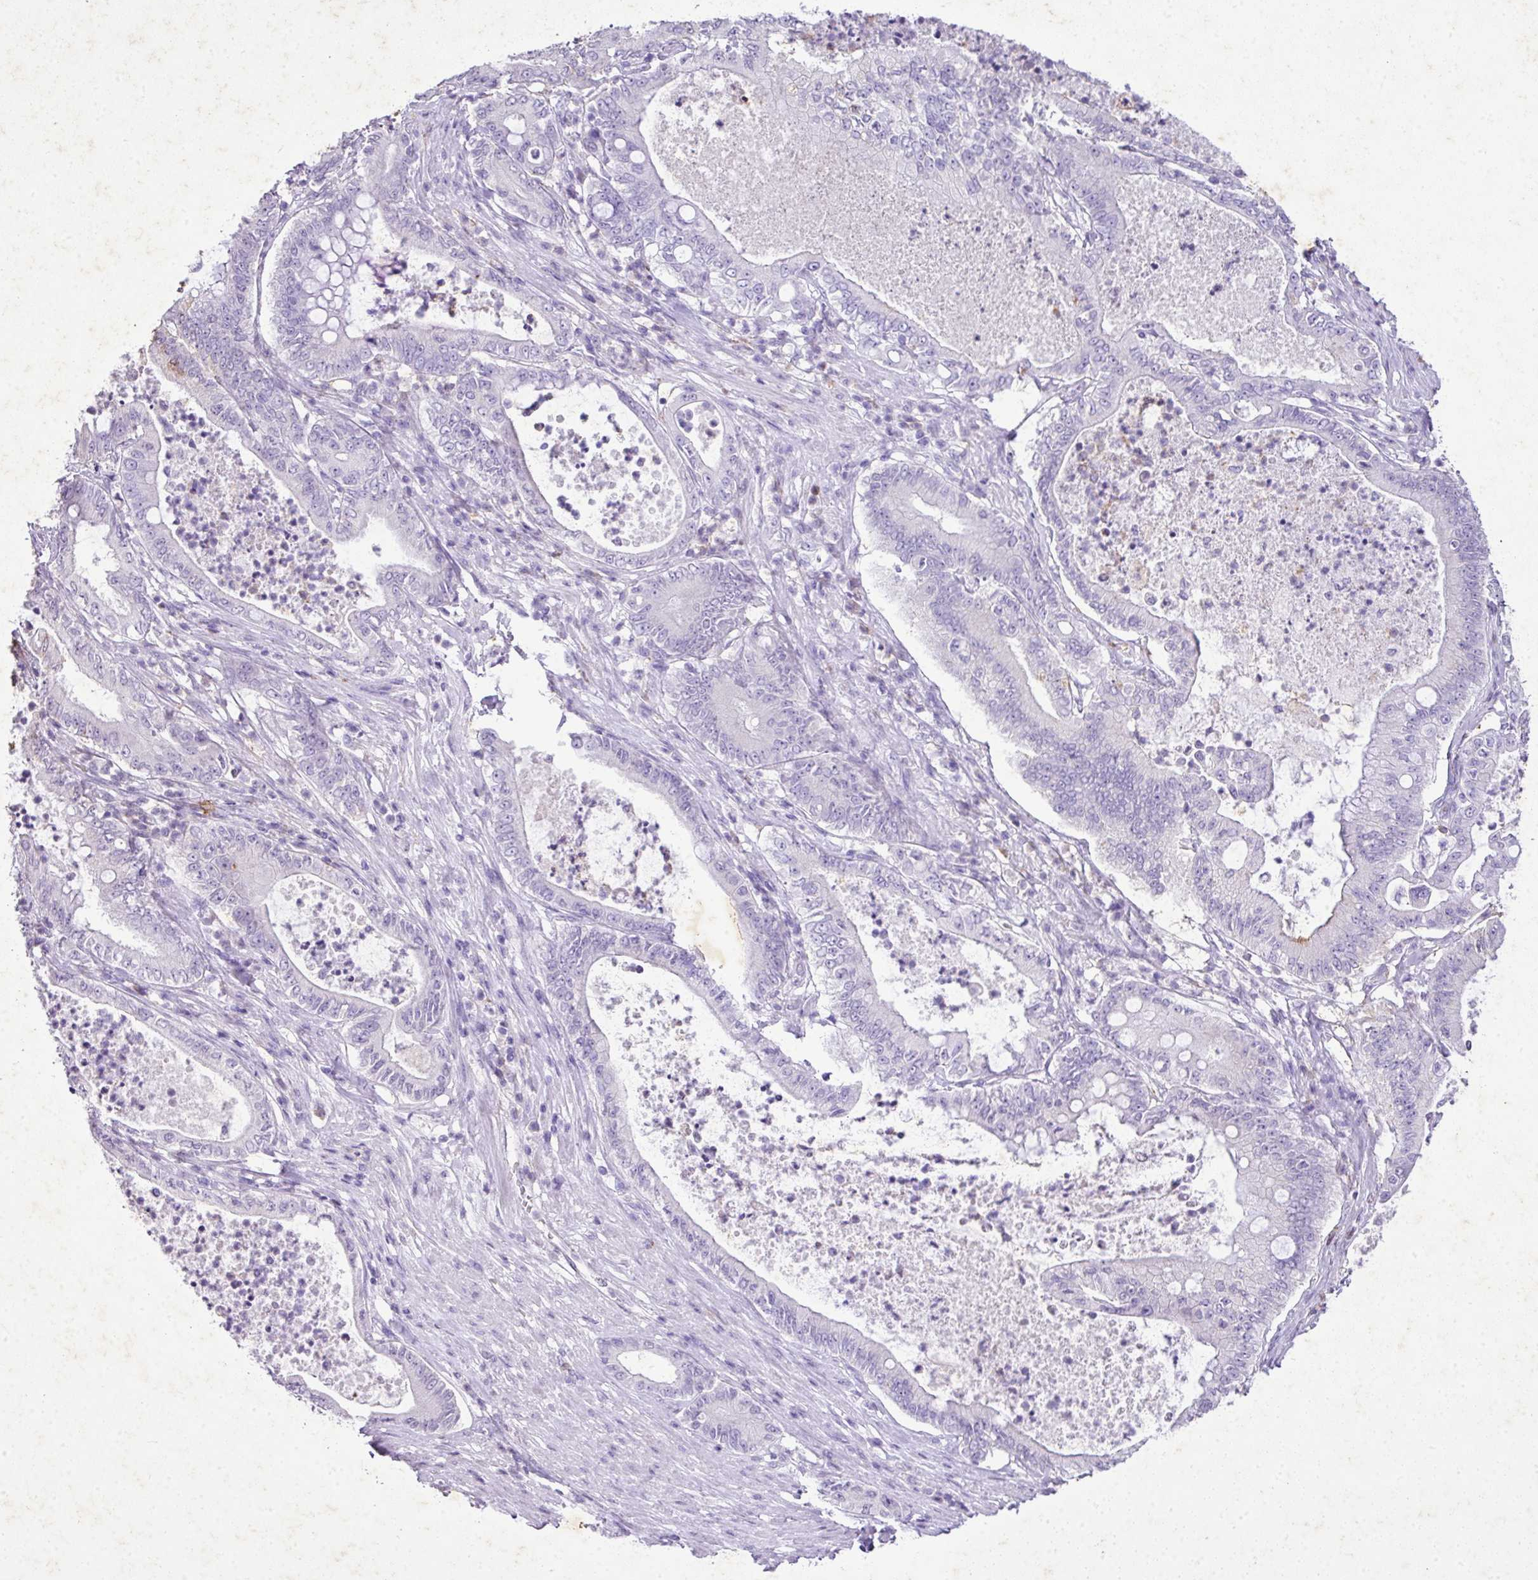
{"staining": {"intensity": "negative", "quantity": "none", "location": "none"}, "tissue": "pancreatic cancer", "cell_type": "Tumor cells", "image_type": "cancer", "snomed": [{"axis": "morphology", "description": "Adenocarcinoma, NOS"}, {"axis": "topography", "description": "Pancreas"}], "caption": "Protein analysis of pancreatic adenocarcinoma exhibits no significant staining in tumor cells.", "gene": "KCNJ11", "patient": {"sex": "male", "age": 71}}